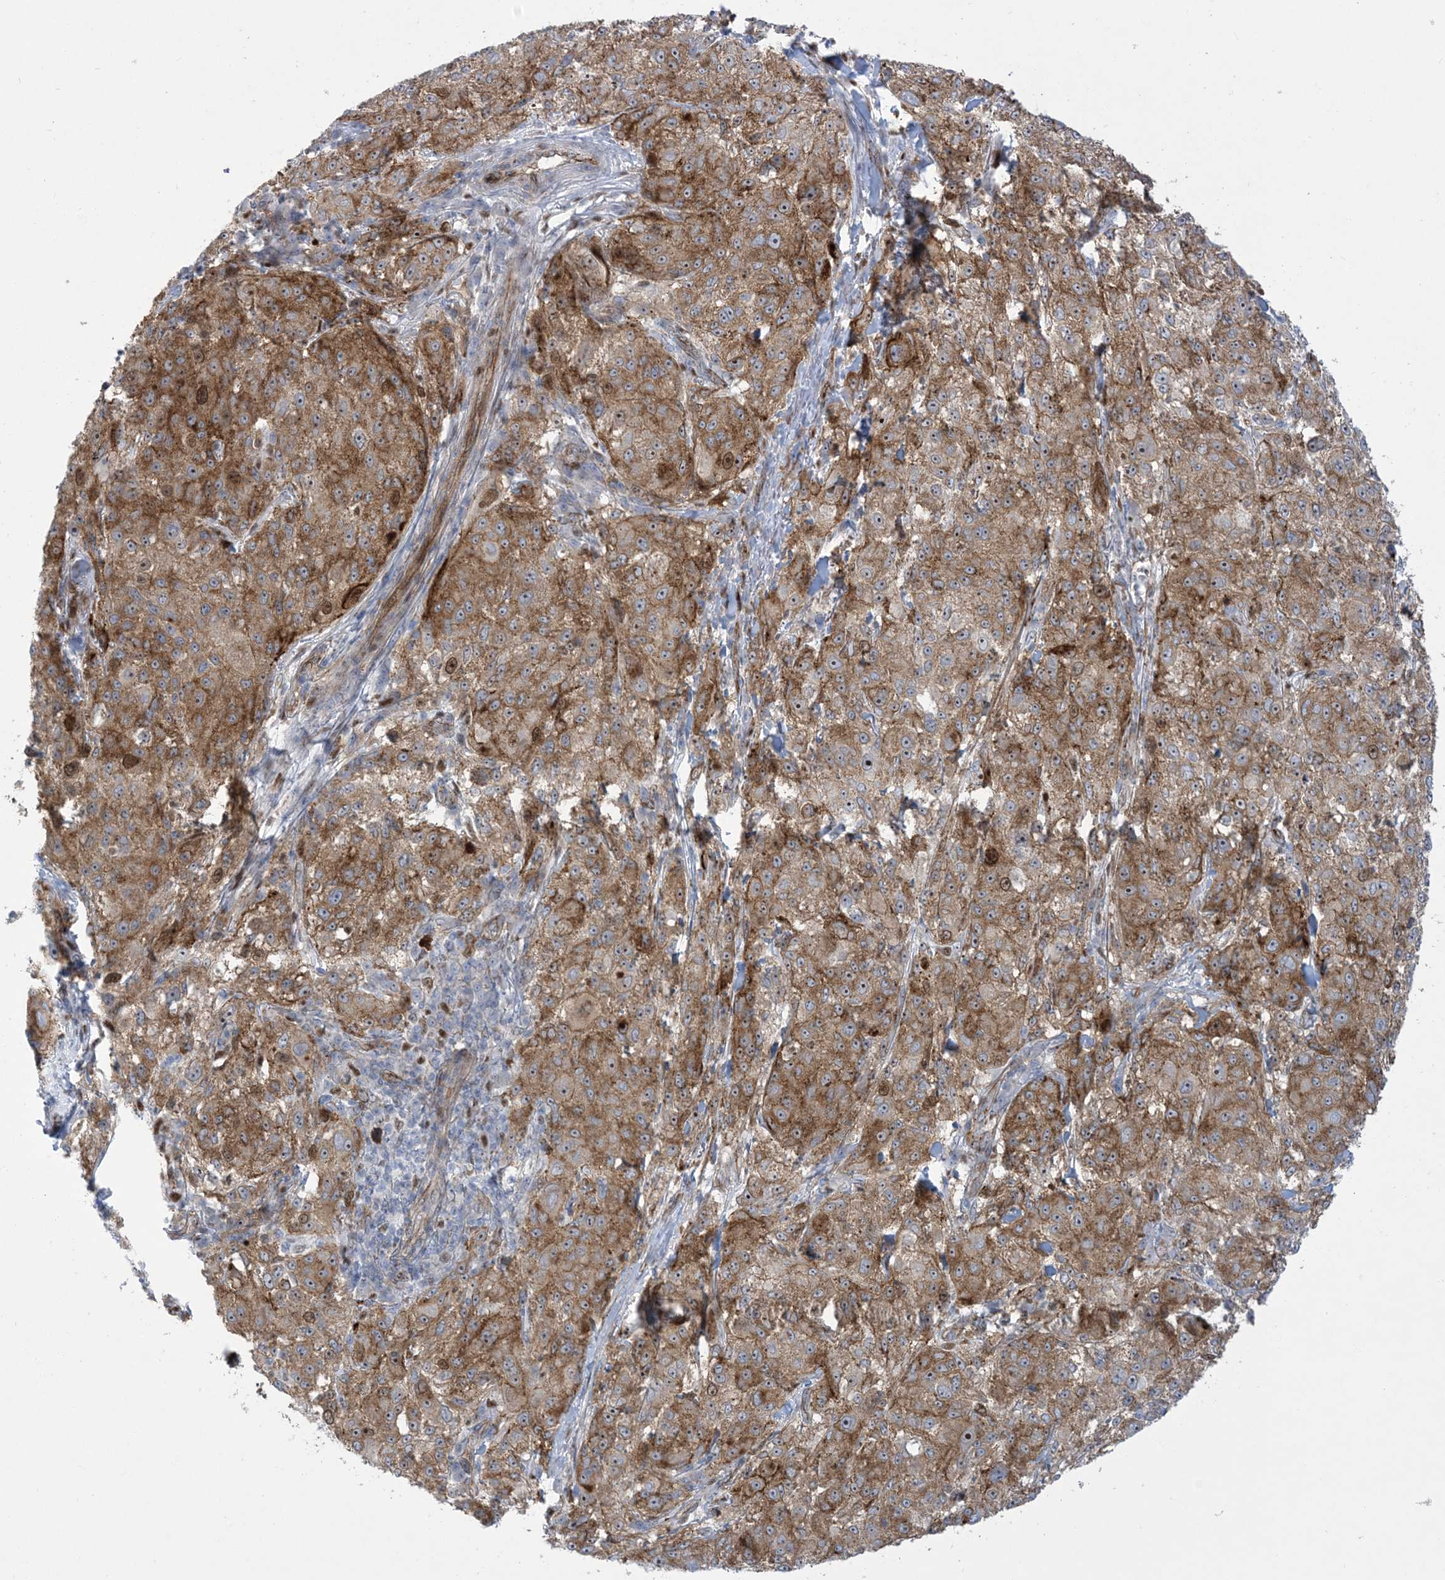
{"staining": {"intensity": "moderate", "quantity": ">75%", "location": "cytoplasmic/membranous"}, "tissue": "melanoma", "cell_type": "Tumor cells", "image_type": "cancer", "snomed": [{"axis": "morphology", "description": "Necrosis, NOS"}, {"axis": "morphology", "description": "Malignant melanoma, NOS"}, {"axis": "topography", "description": "Skin"}], "caption": "Melanoma tissue displays moderate cytoplasmic/membranous expression in approximately >75% of tumor cells", "gene": "MARS2", "patient": {"sex": "female", "age": 87}}